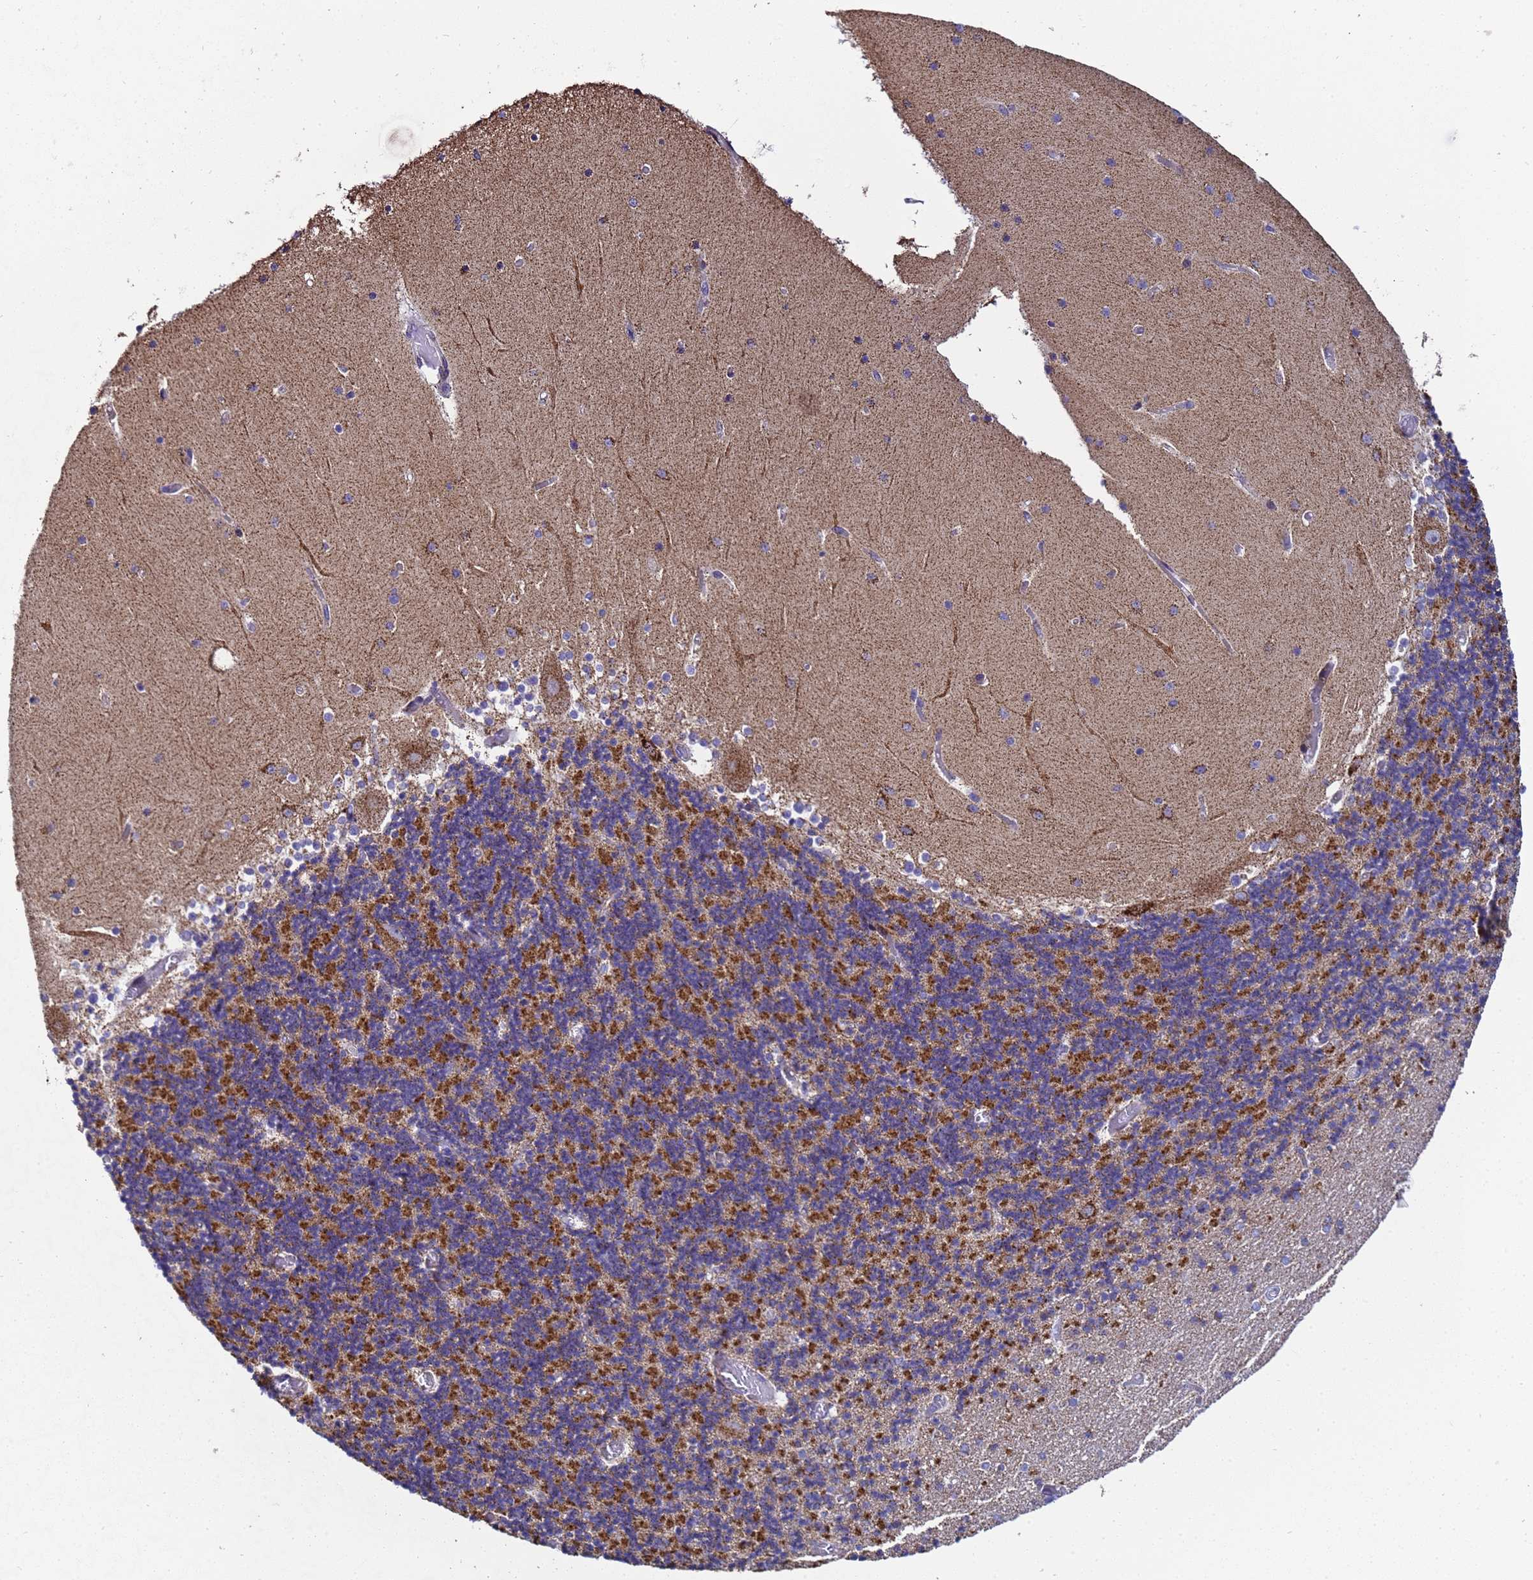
{"staining": {"intensity": "strong", "quantity": ">75%", "location": "cytoplasmic/membranous"}, "tissue": "cerebellum", "cell_type": "Cells in granular layer", "image_type": "normal", "snomed": [{"axis": "morphology", "description": "Normal tissue, NOS"}, {"axis": "topography", "description": "Cerebellum"}], "caption": "Immunohistochemistry of normal human cerebellum shows high levels of strong cytoplasmic/membranous staining in about >75% of cells in granular layer.", "gene": "MRPS12", "patient": {"sex": "female", "age": 28}}